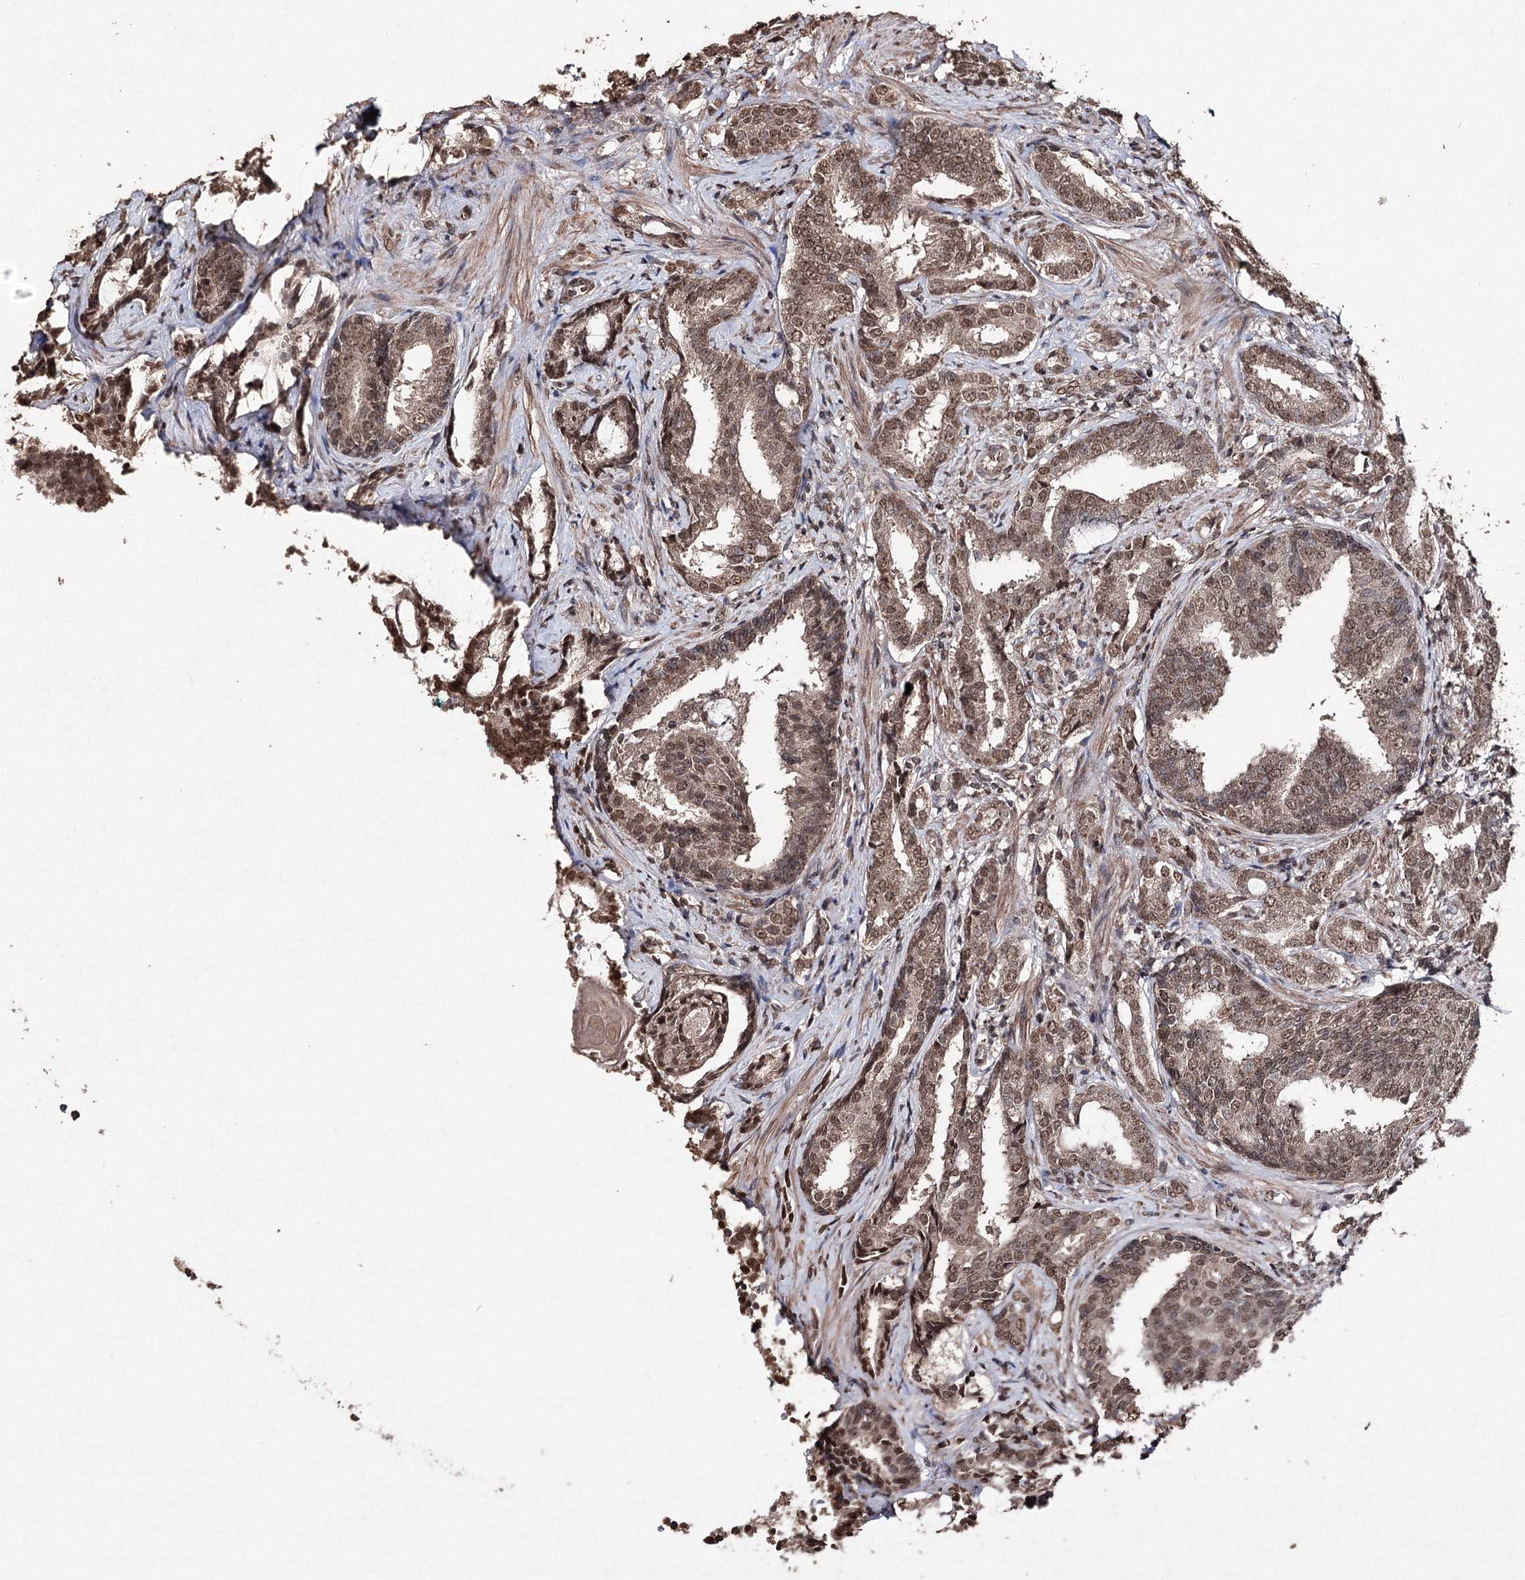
{"staining": {"intensity": "moderate", "quantity": ">75%", "location": "cytoplasmic/membranous,nuclear"}, "tissue": "prostate cancer", "cell_type": "Tumor cells", "image_type": "cancer", "snomed": [{"axis": "morphology", "description": "Adenocarcinoma, High grade"}, {"axis": "topography", "description": "Prostate"}], "caption": "Prostate high-grade adenocarcinoma stained with a brown dye shows moderate cytoplasmic/membranous and nuclear positive positivity in approximately >75% of tumor cells.", "gene": "ATG14", "patient": {"sex": "male", "age": 63}}